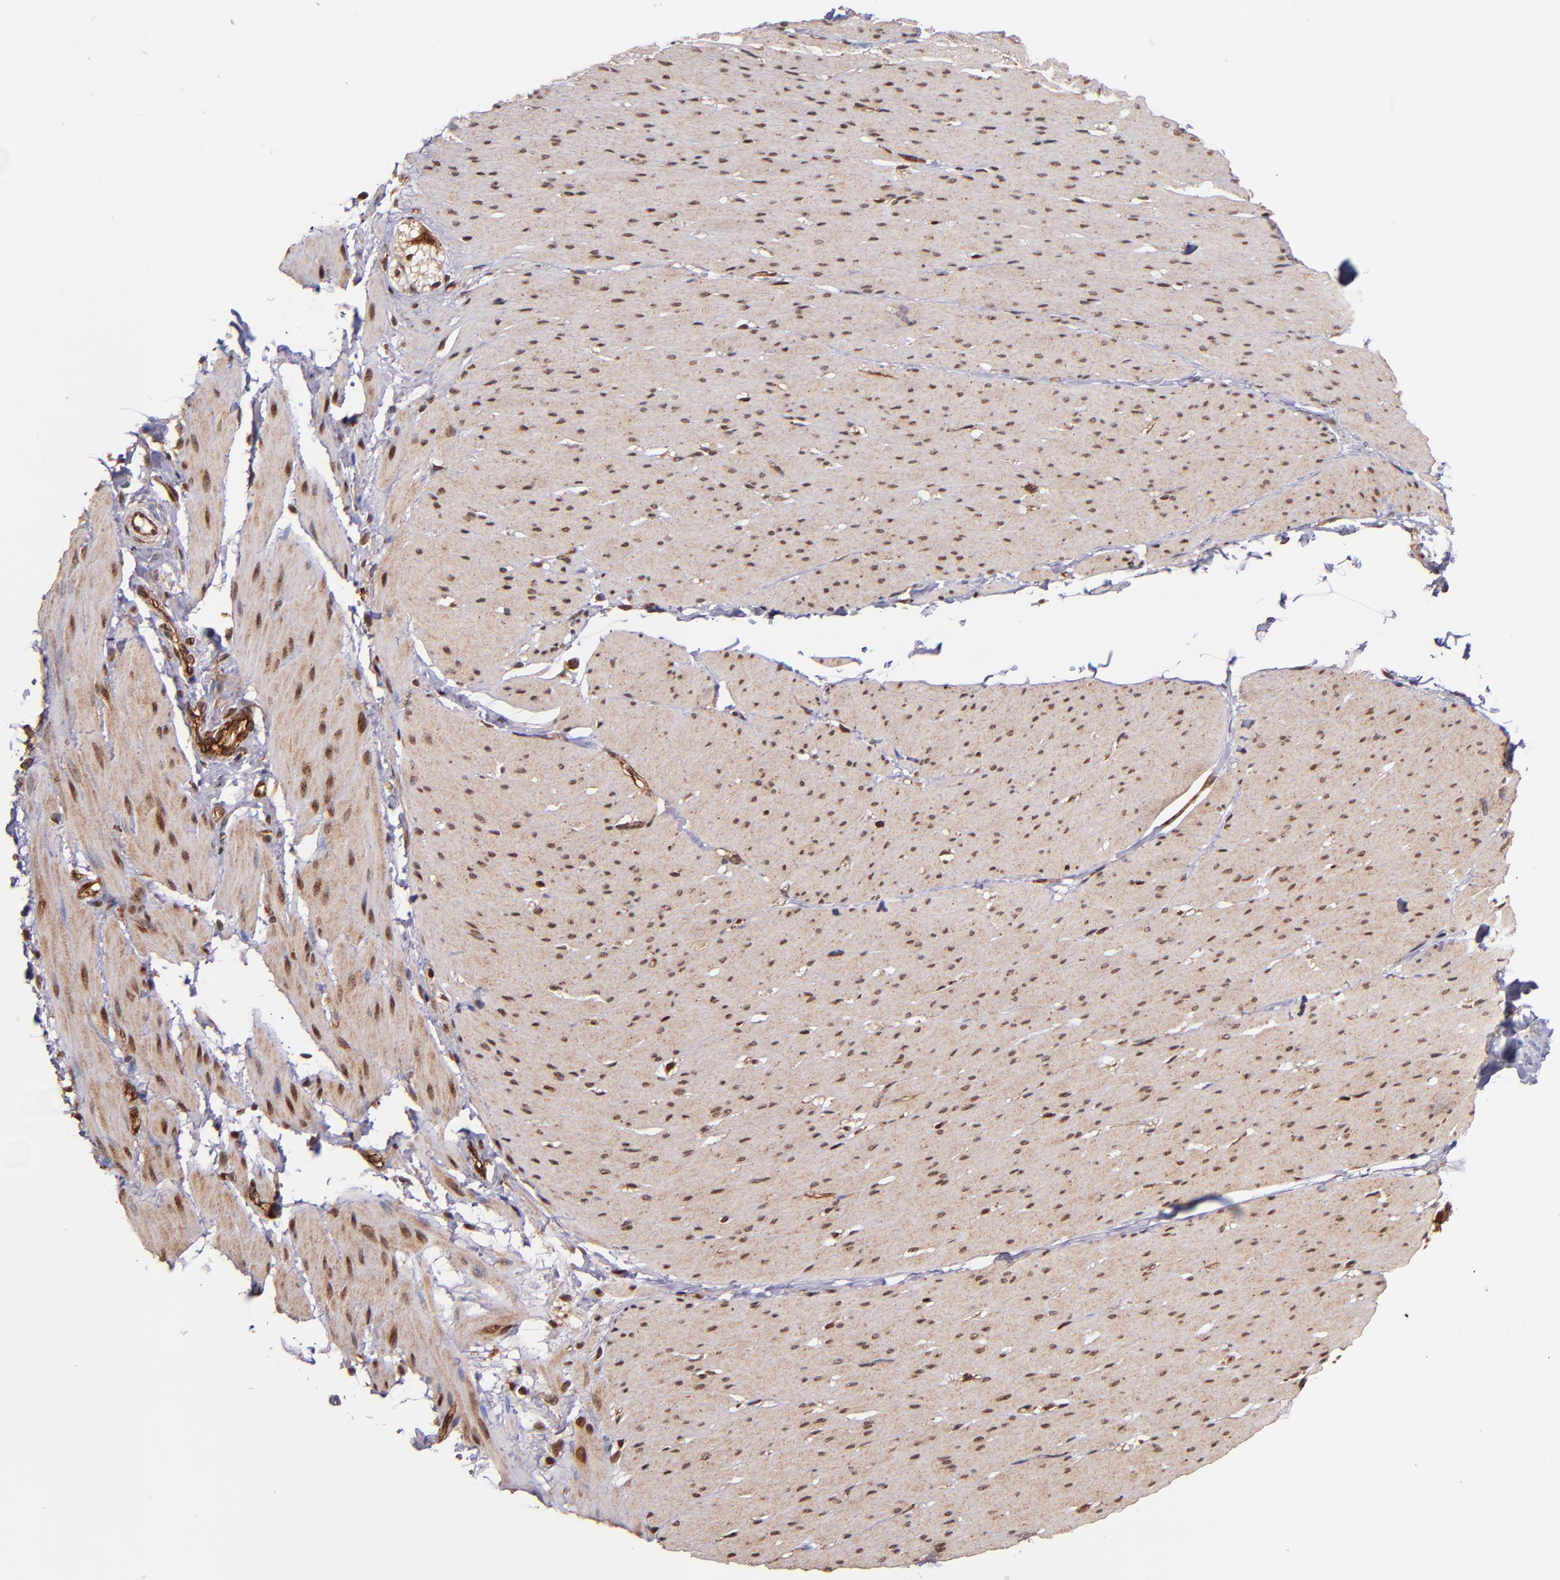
{"staining": {"intensity": "strong", "quantity": ">75%", "location": "nuclear"}, "tissue": "smooth muscle", "cell_type": "Smooth muscle cells", "image_type": "normal", "snomed": [{"axis": "morphology", "description": "Normal tissue, NOS"}, {"axis": "topography", "description": "Smooth muscle"}, {"axis": "topography", "description": "Colon"}], "caption": "Immunohistochemistry (IHC) of benign smooth muscle exhibits high levels of strong nuclear staining in approximately >75% of smooth muscle cells.", "gene": "STX8", "patient": {"sex": "male", "age": 67}}